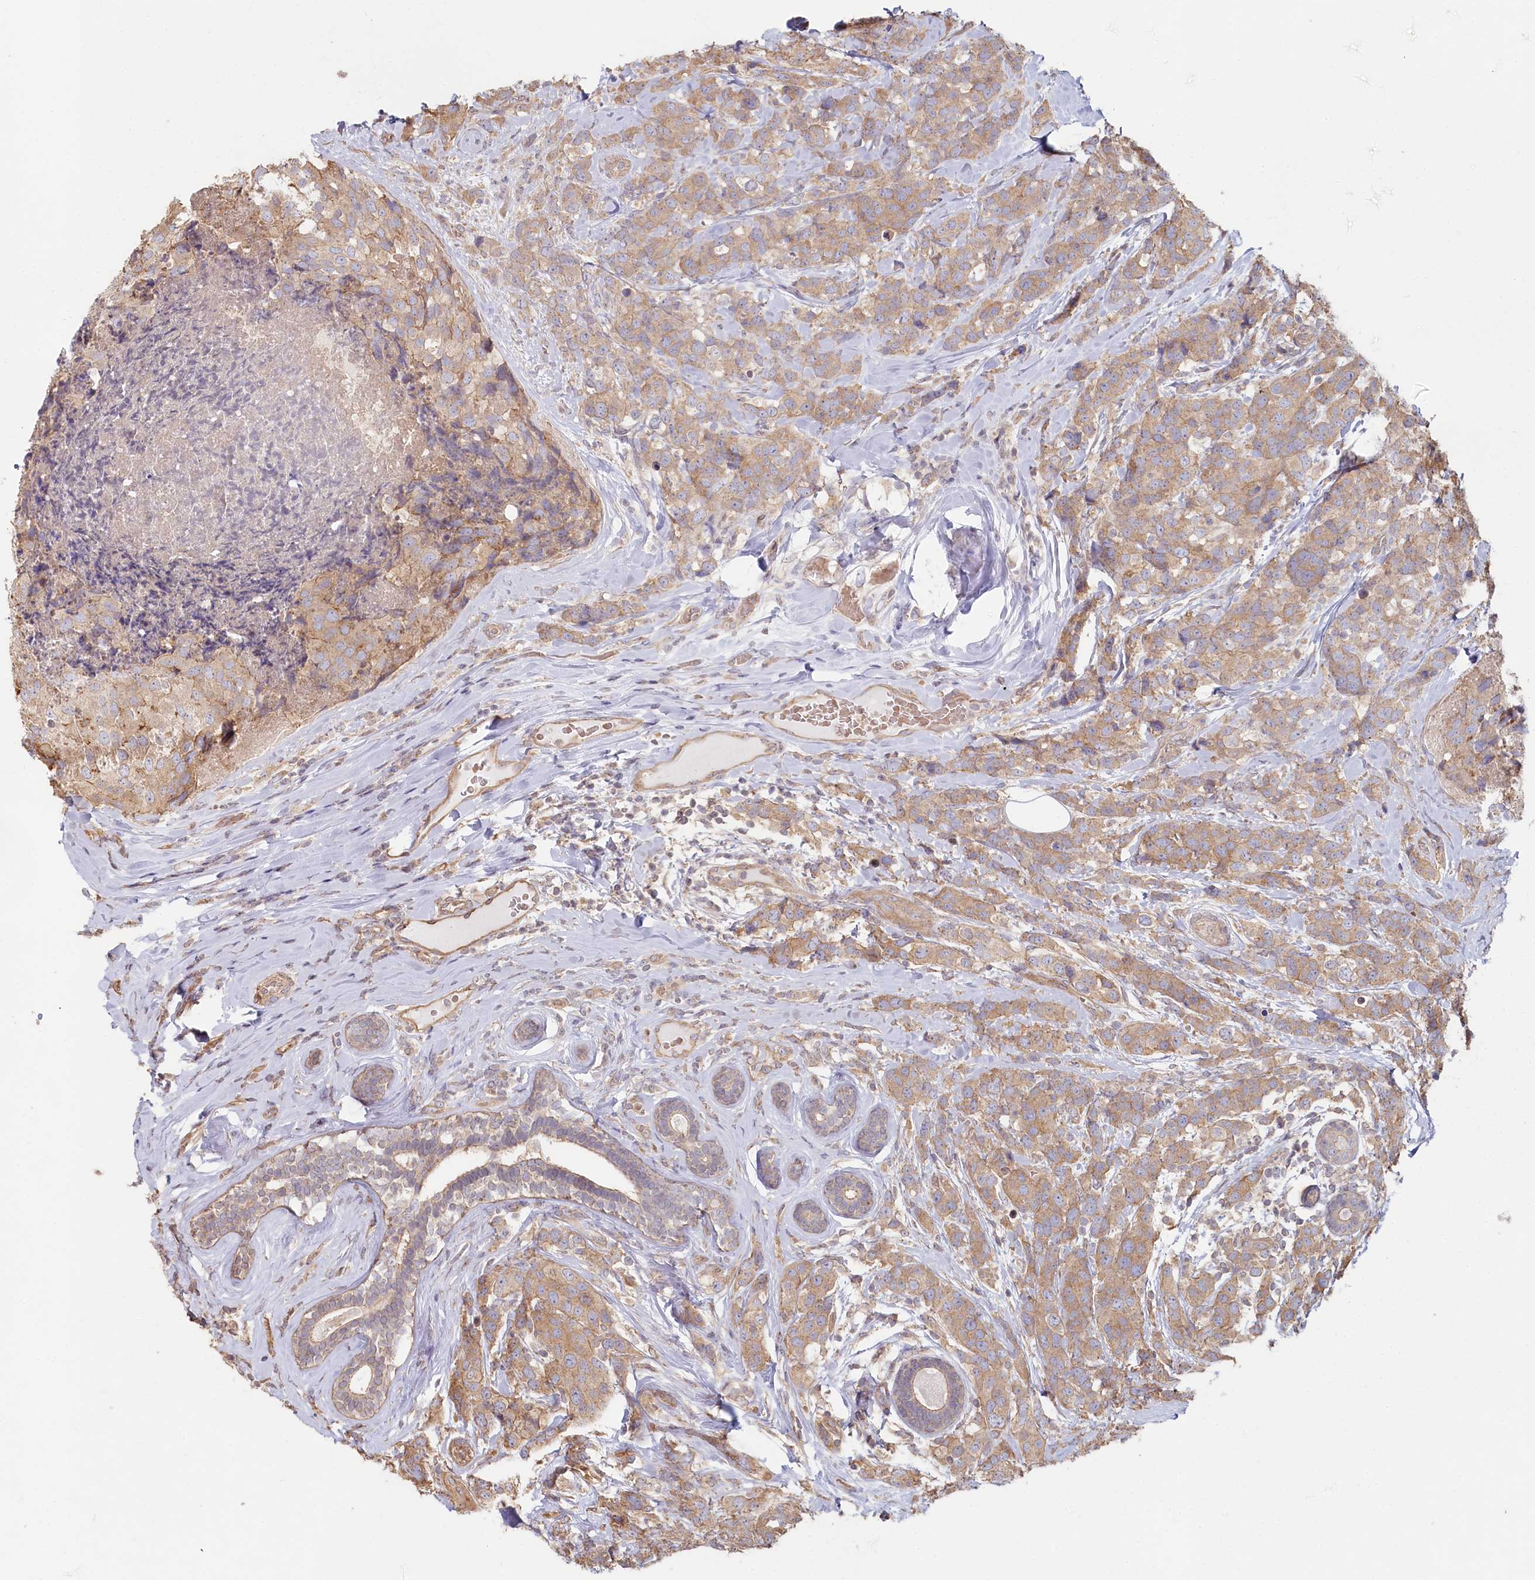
{"staining": {"intensity": "moderate", "quantity": ">75%", "location": "cytoplasmic/membranous"}, "tissue": "breast cancer", "cell_type": "Tumor cells", "image_type": "cancer", "snomed": [{"axis": "morphology", "description": "Lobular carcinoma"}, {"axis": "topography", "description": "Breast"}], "caption": "Immunohistochemical staining of breast cancer (lobular carcinoma) shows moderate cytoplasmic/membranous protein expression in about >75% of tumor cells.", "gene": "TCHP", "patient": {"sex": "female", "age": 59}}